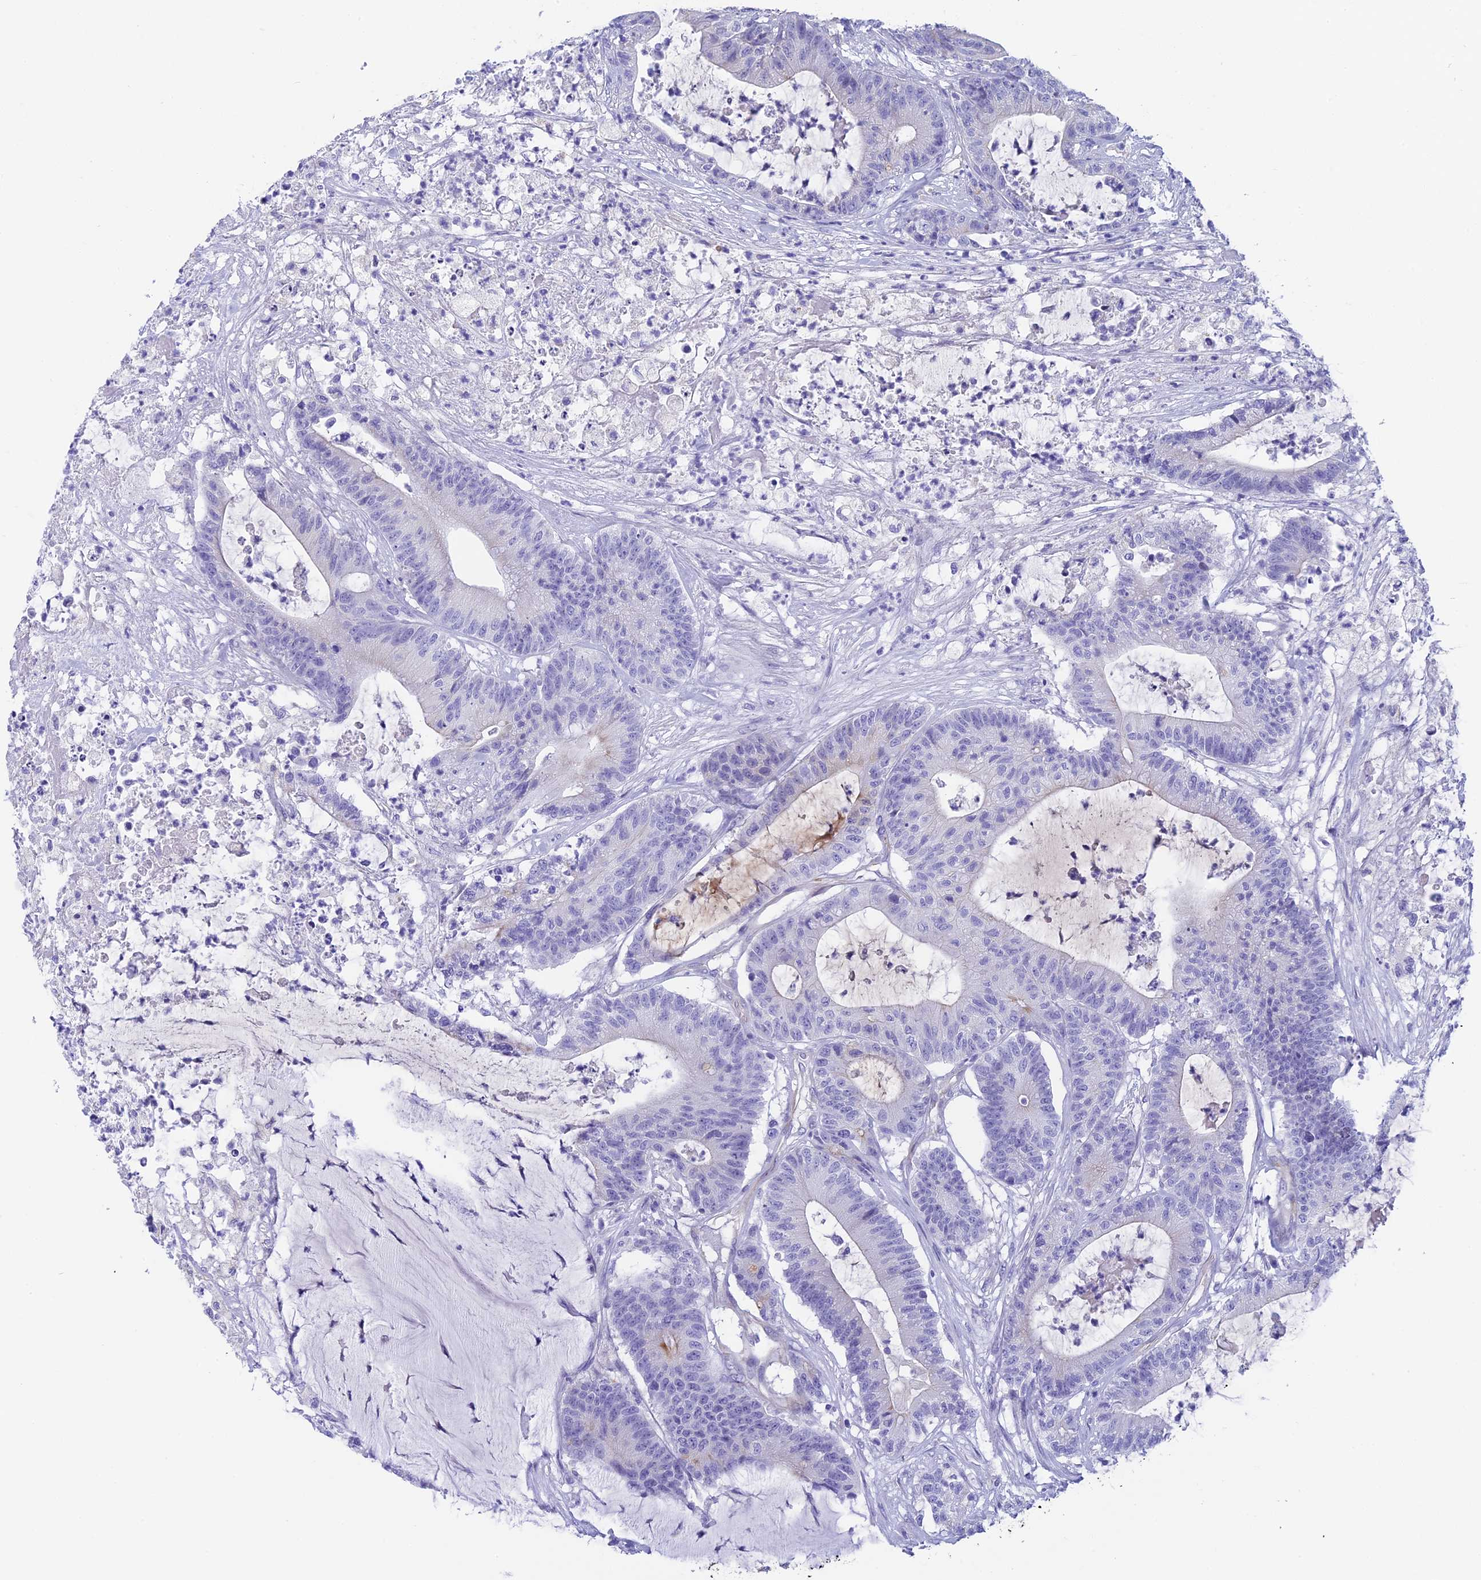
{"staining": {"intensity": "negative", "quantity": "none", "location": "none"}, "tissue": "colorectal cancer", "cell_type": "Tumor cells", "image_type": "cancer", "snomed": [{"axis": "morphology", "description": "Adenocarcinoma, NOS"}, {"axis": "topography", "description": "Colon"}], "caption": "Protein analysis of colorectal cancer (adenocarcinoma) shows no significant expression in tumor cells. Brightfield microscopy of immunohistochemistry (IHC) stained with DAB (3,3'-diaminobenzidine) (brown) and hematoxylin (blue), captured at high magnification.", "gene": "TACSTD2", "patient": {"sex": "female", "age": 84}}